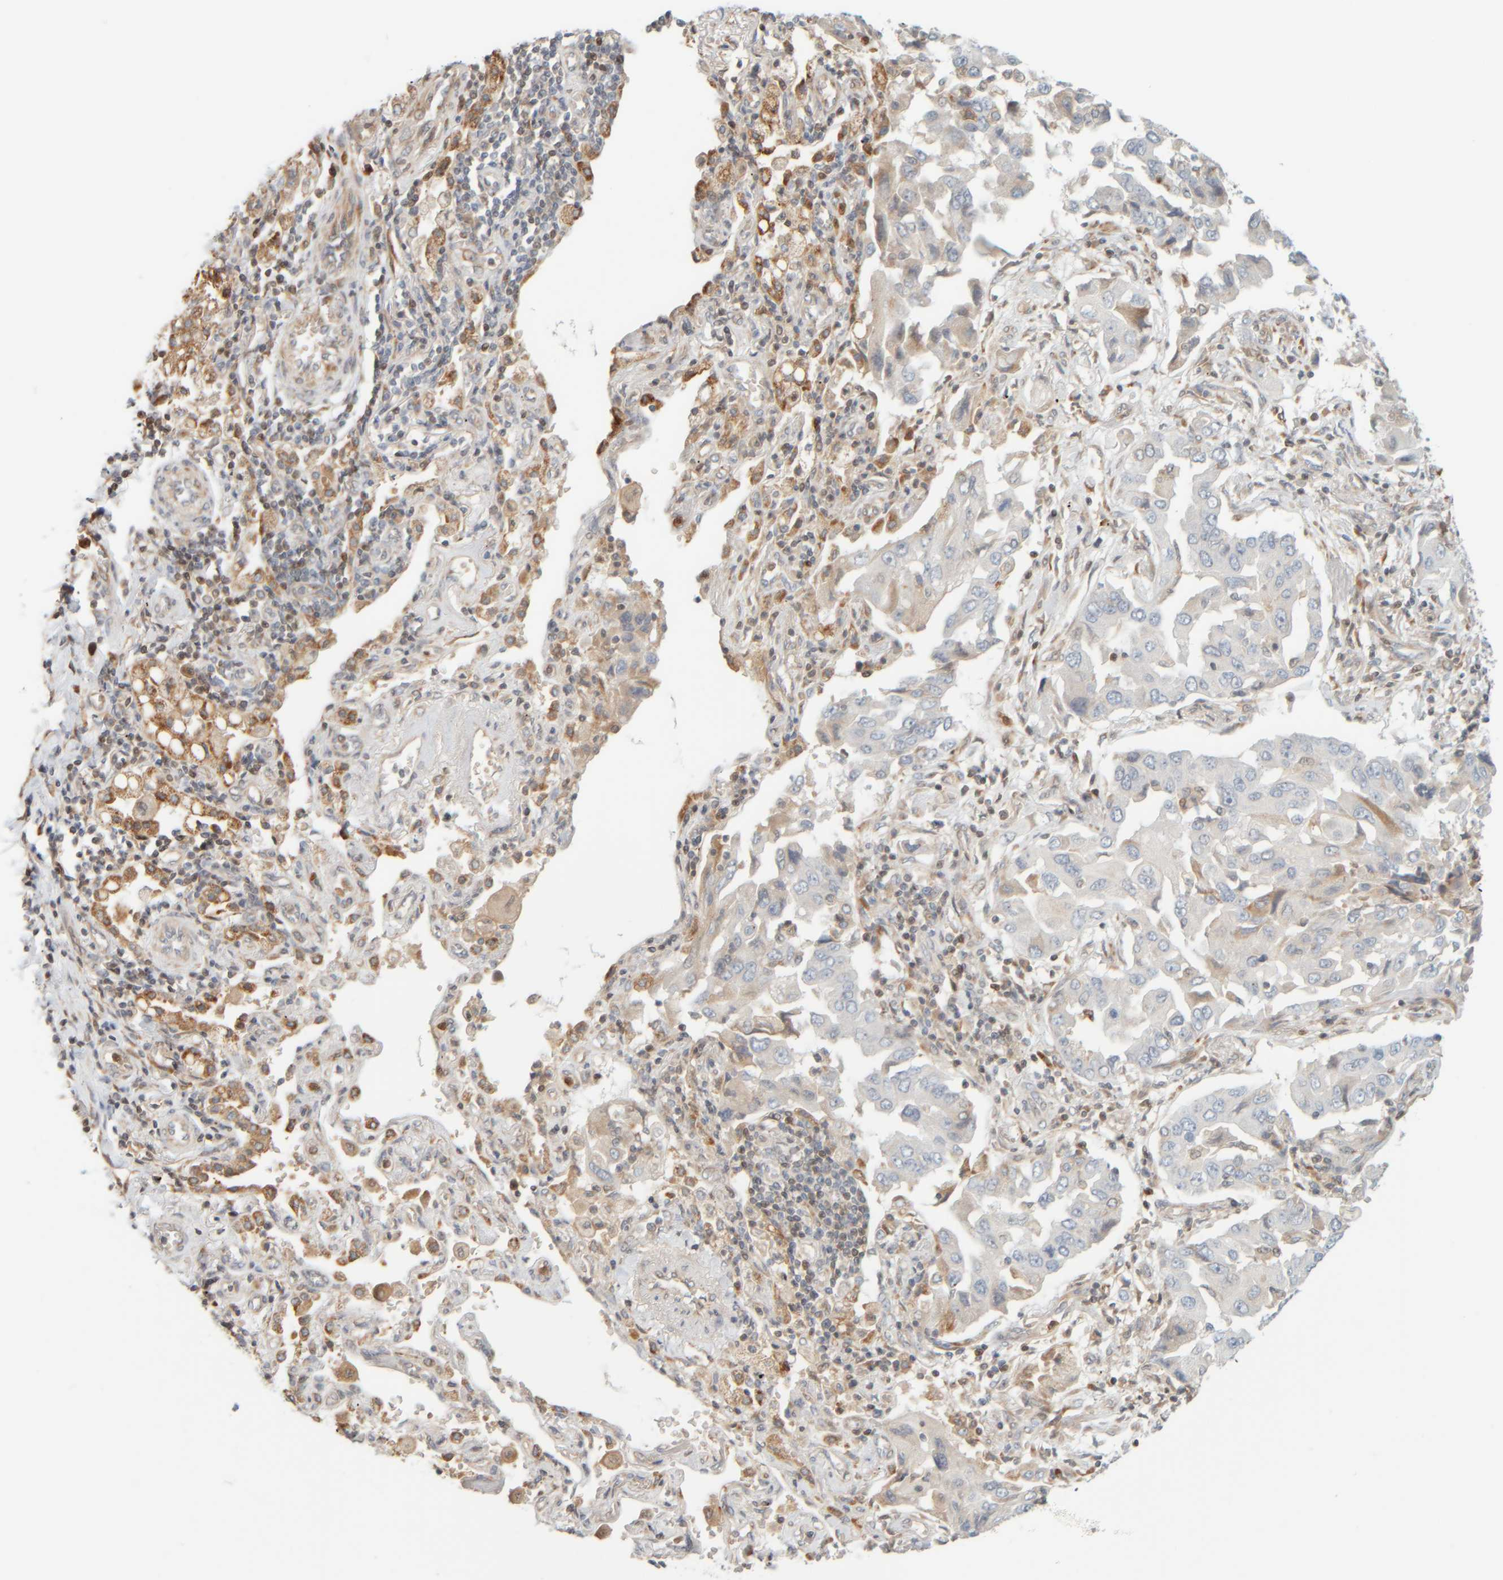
{"staining": {"intensity": "weak", "quantity": "<25%", "location": "cytoplasmic/membranous"}, "tissue": "lung cancer", "cell_type": "Tumor cells", "image_type": "cancer", "snomed": [{"axis": "morphology", "description": "Adenocarcinoma, NOS"}, {"axis": "topography", "description": "Lung"}], "caption": "Photomicrograph shows no protein staining in tumor cells of lung adenocarcinoma tissue.", "gene": "PTGES3L-AARSD1", "patient": {"sex": "female", "age": 65}}